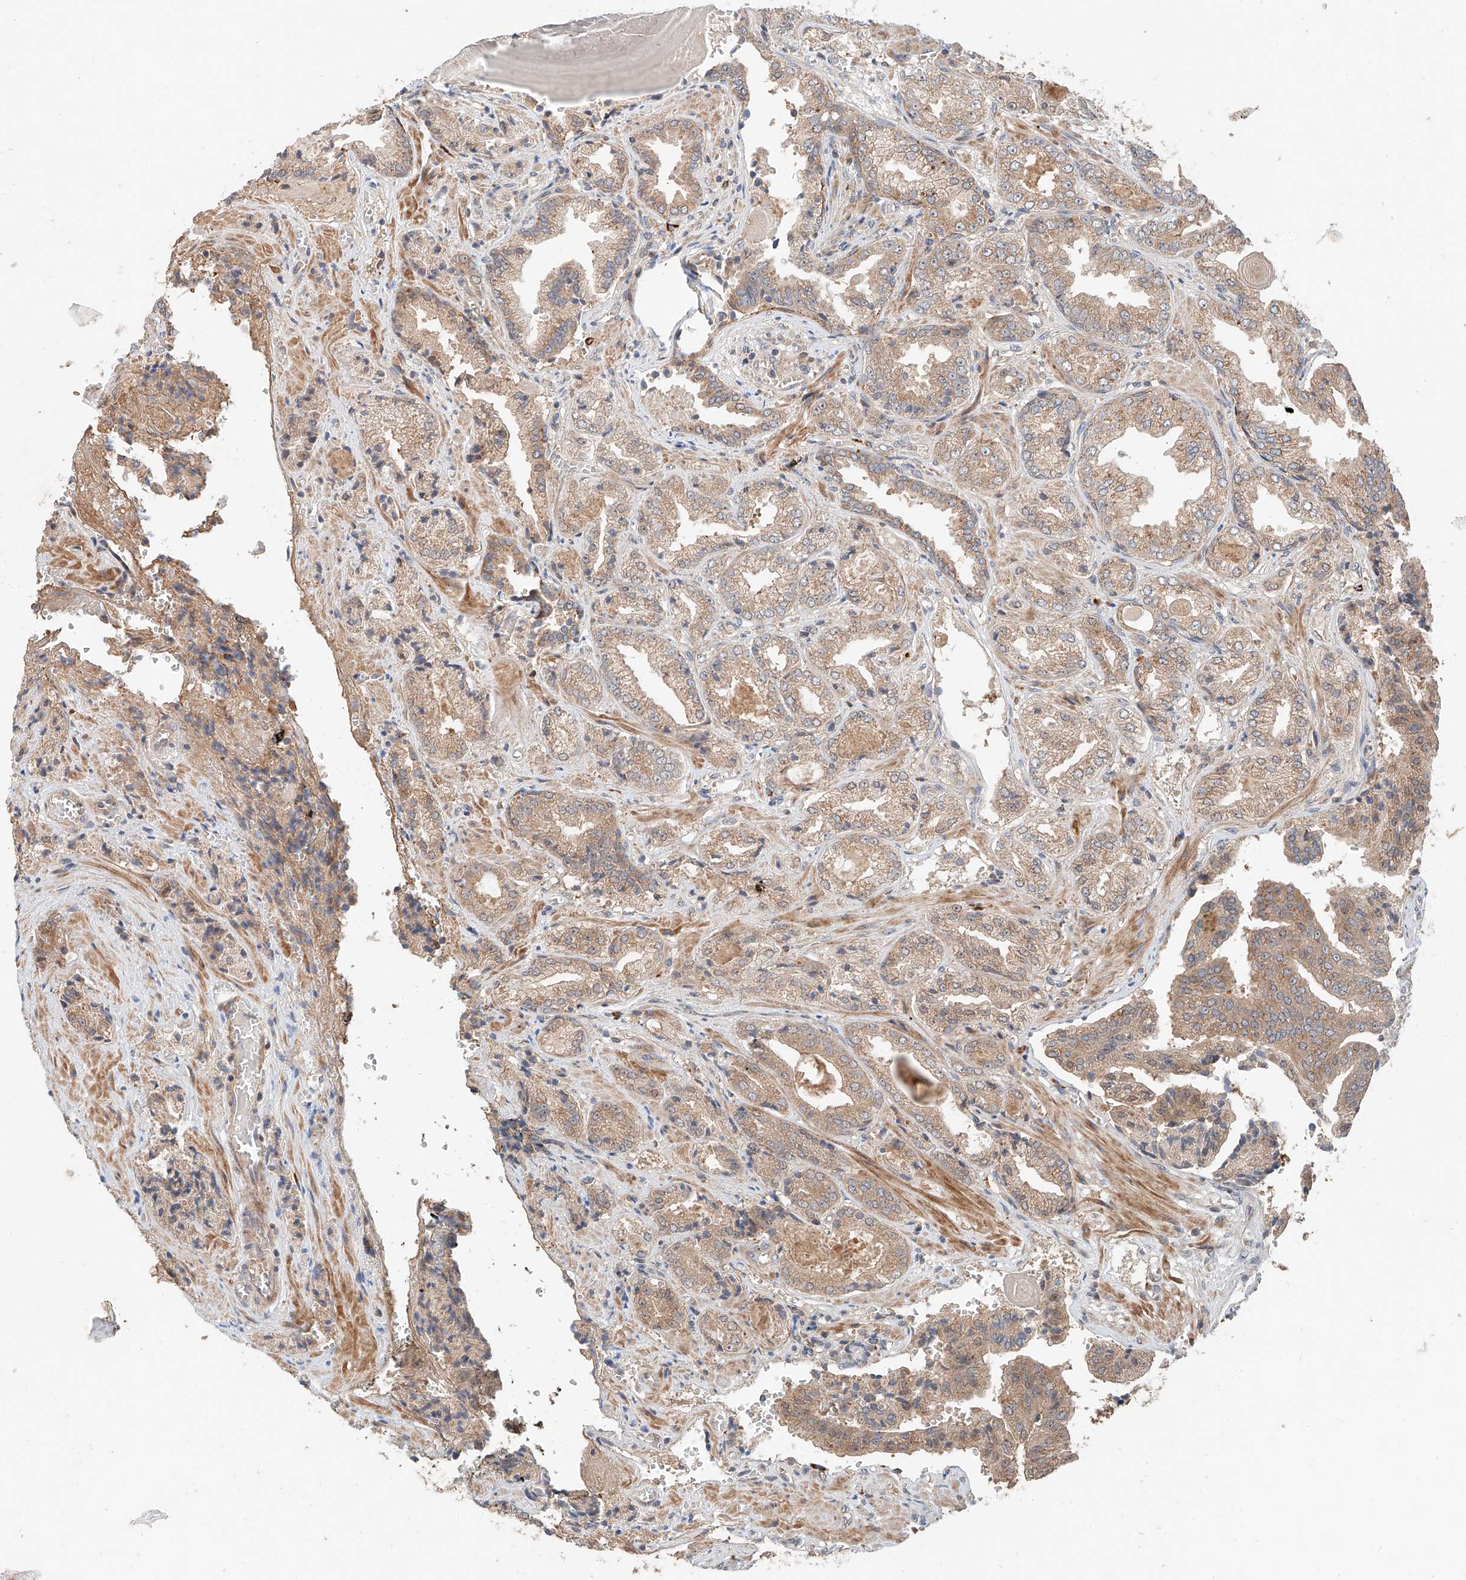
{"staining": {"intensity": "weak", "quantity": ">75%", "location": "cytoplasmic/membranous"}, "tissue": "prostate cancer", "cell_type": "Tumor cells", "image_type": "cancer", "snomed": [{"axis": "morphology", "description": "Adenocarcinoma, High grade"}, {"axis": "topography", "description": "Prostate"}], "caption": "Protein positivity by immunohistochemistry (IHC) exhibits weak cytoplasmic/membranous expression in about >75% of tumor cells in prostate adenocarcinoma (high-grade). (DAB = brown stain, brightfield microscopy at high magnification).", "gene": "XPNPEP1", "patient": {"sex": "male", "age": 71}}